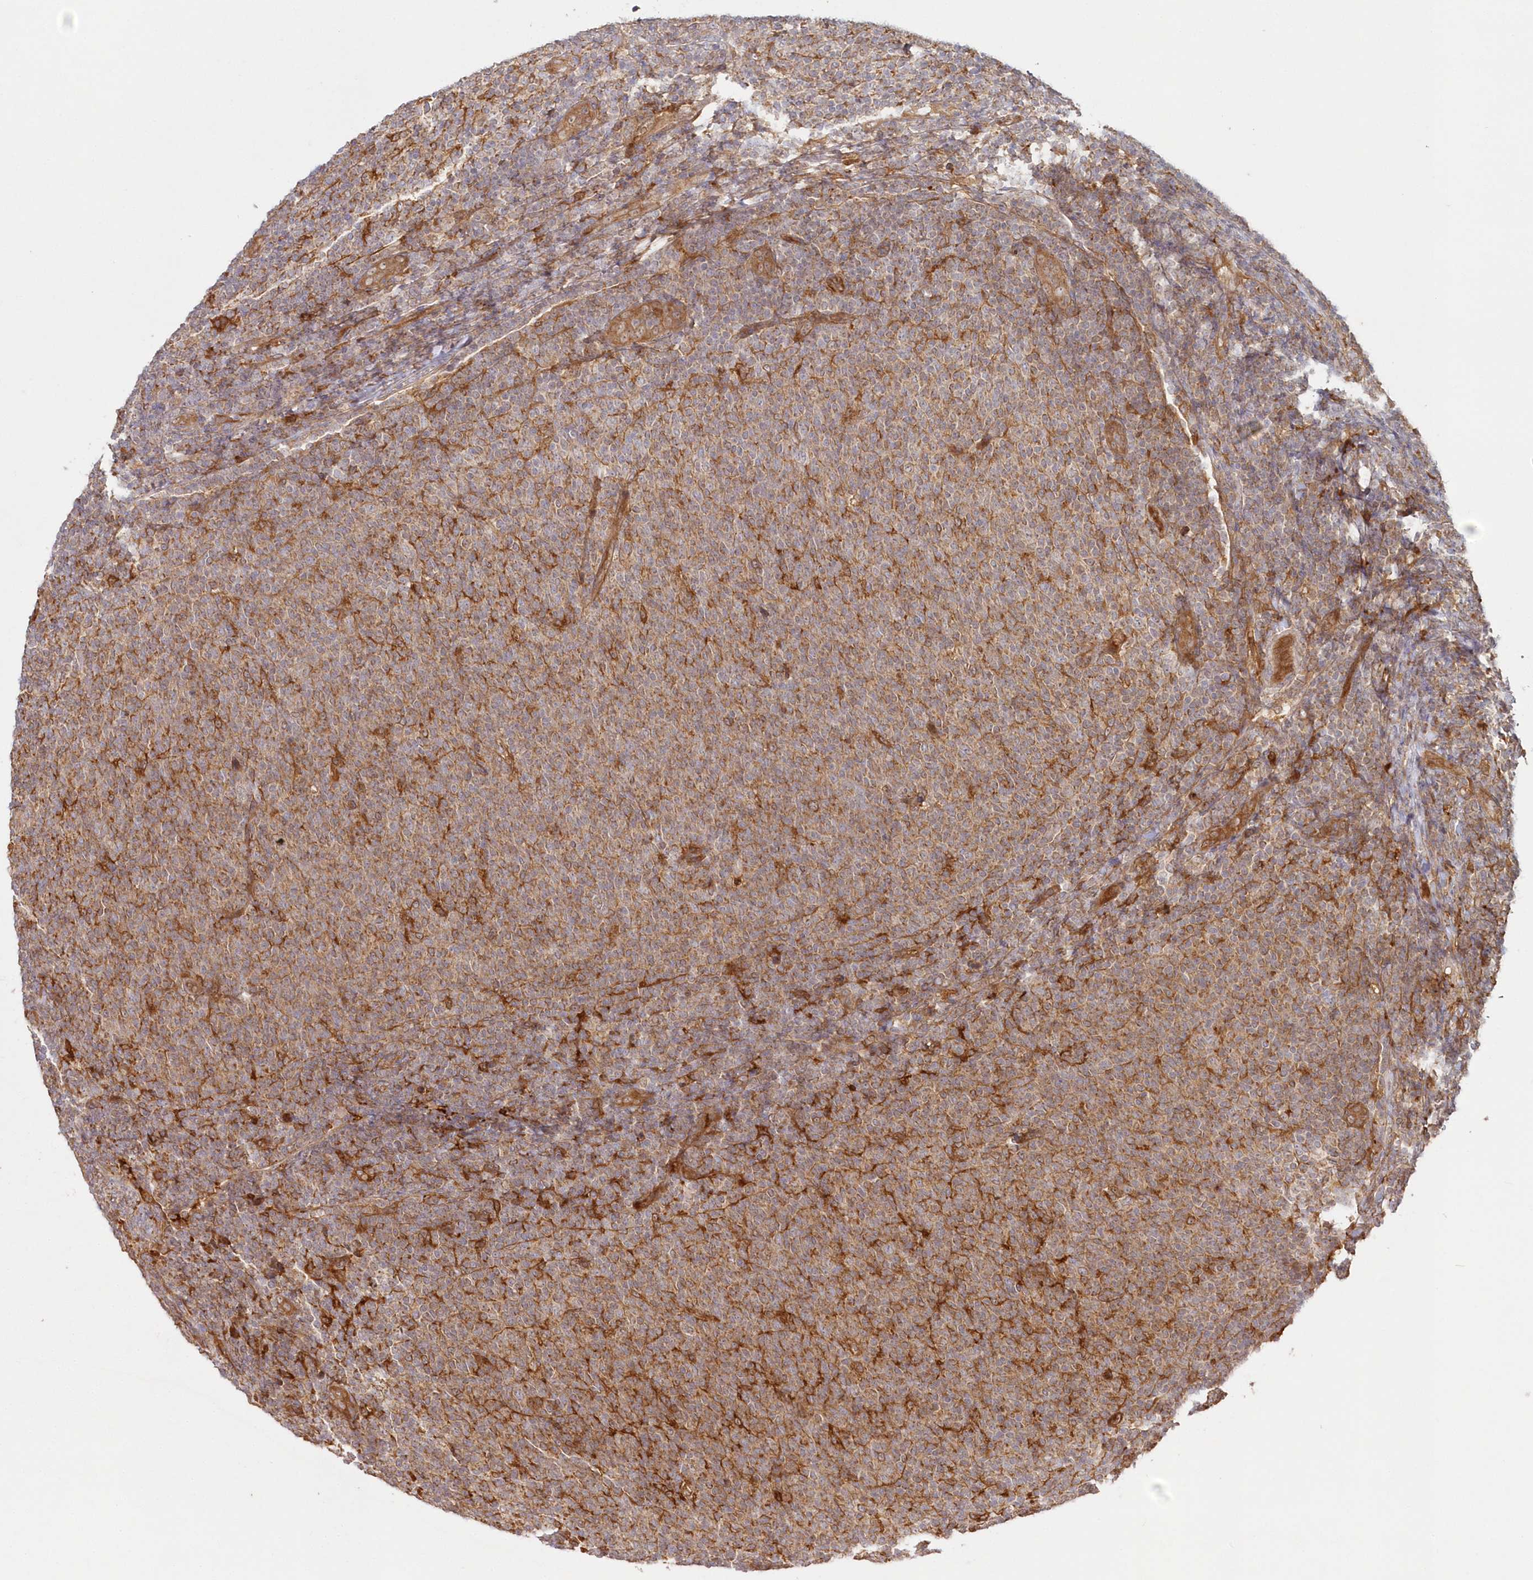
{"staining": {"intensity": "moderate", "quantity": ">75%", "location": "cytoplasmic/membranous"}, "tissue": "lymphoma", "cell_type": "Tumor cells", "image_type": "cancer", "snomed": [{"axis": "morphology", "description": "Malignant lymphoma, non-Hodgkin's type, Low grade"}, {"axis": "topography", "description": "Lymph node"}], "caption": "Low-grade malignant lymphoma, non-Hodgkin's type was stained to show a protein in brown. There is medium levels of moderate cytoplasmic/membranous expression in about >75% of tumor cells. (DAB (3,3'-diaminobenzidine) IHC, brown staining for protein, blue staining for nuclei).", "gene": "GBE1", "patient": {"sex": "male", "age": 66}}